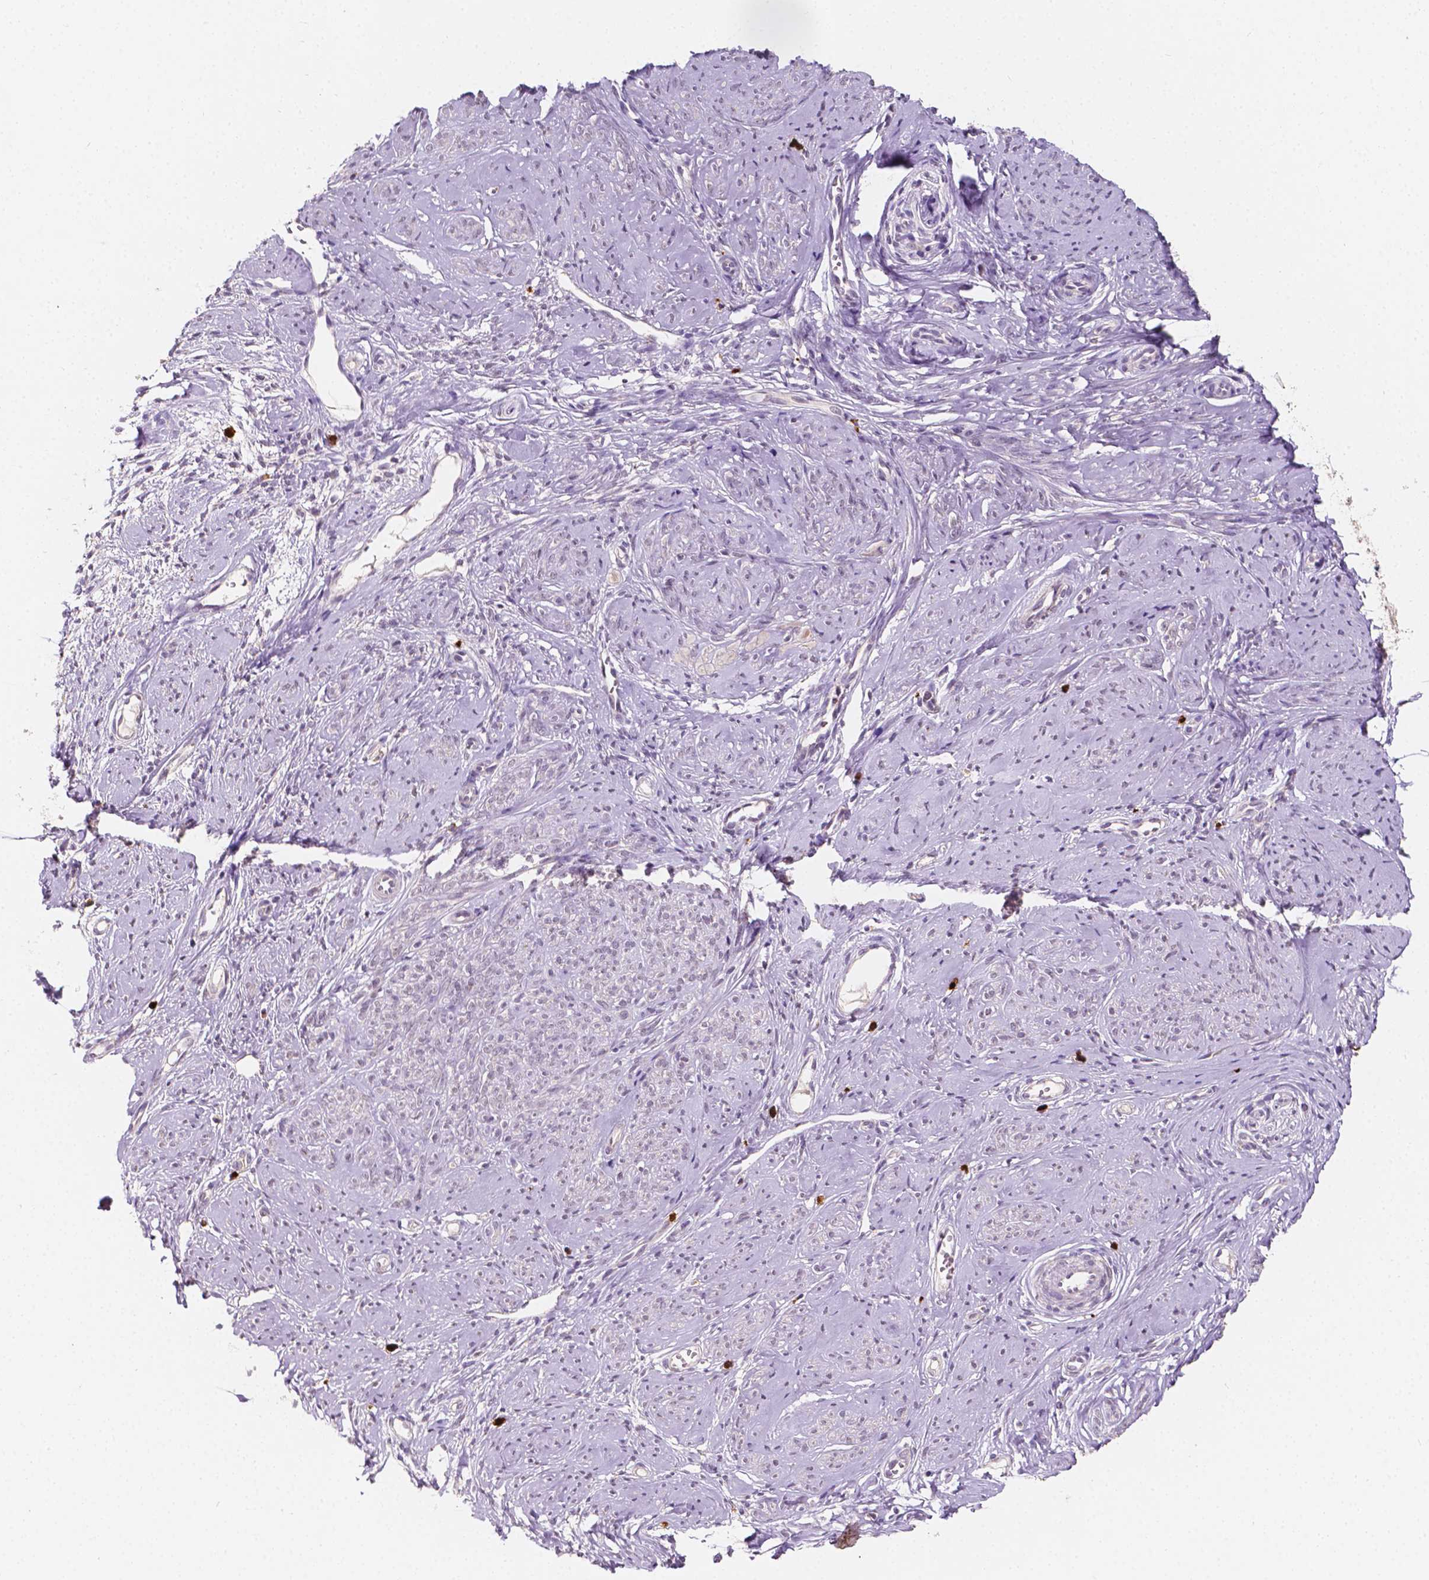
{"staining": {"intensity": "strong", "quantity": "25%-75%", "location": "cytoplasmic/membranous"}, "tissue": "smooth muscle", "cell_type": "Smooth muscle cells", "image_type": "normal", "snomed": [{"axis": "morphology", "description": "Normal tissue, NOS"}, {"axis": "topography", "description": "Smooth muscle"}], "caption": "Protein staining of benign smooth muscle demonstrates strong cytoplasmic/membranous expression in approximately 25%-75% of smooth muscle cells.", "gene": "SIRT2", "patient": {"sex": "female", "age": 48}}